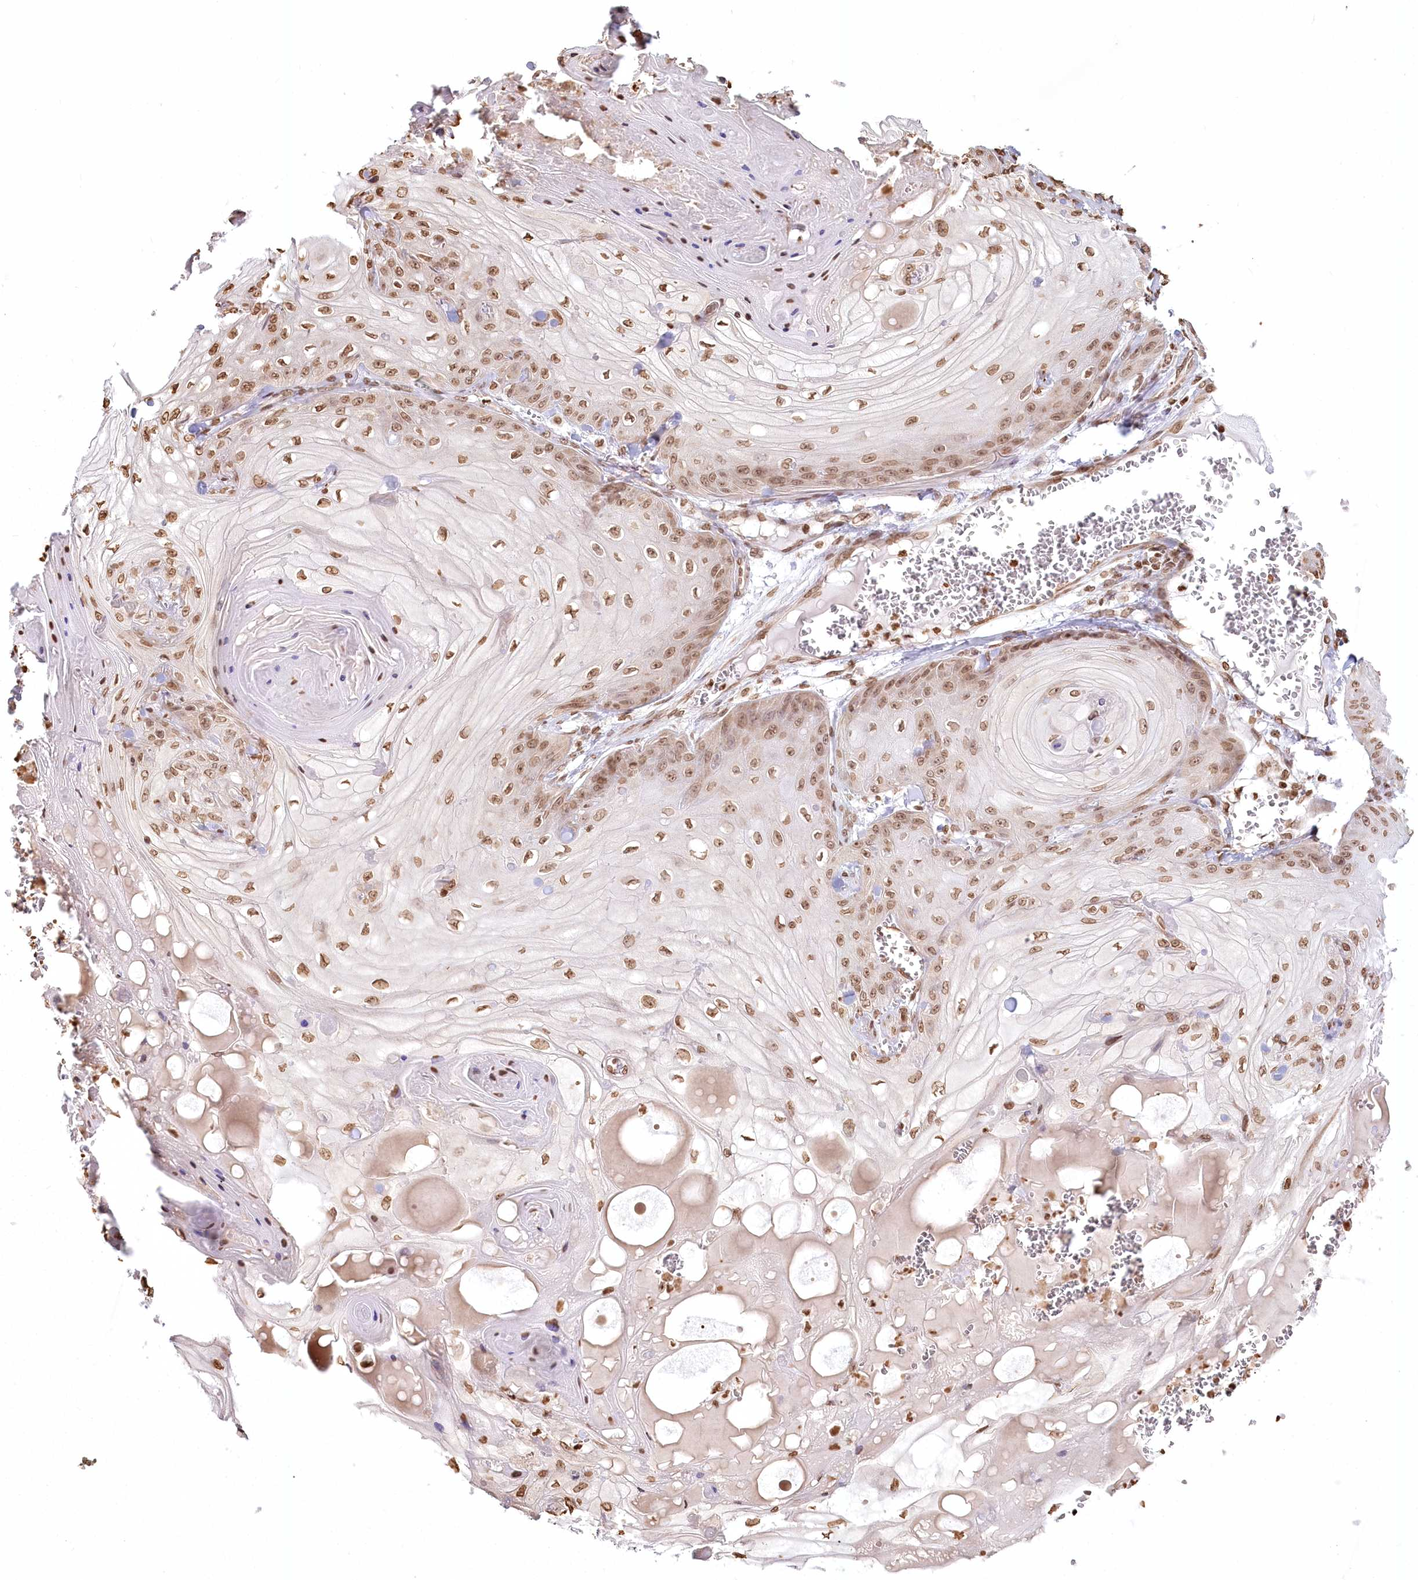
{"staining": {"intensity": "moderate", "quantity": ">75%", "location": "nuclear"}, "tissue": "skin cancer", "cell_type": "Tumor cells", "image_type": "cancer", "snomed": [{"axis": "morphology", "description": "Squamous cell carcinoma, NOS"}, {"axis": "topography", "description": "Skin"}], "caption": "Approximately >75% of tumor cells in skin cancer (squamous cell carcinoma) reveal moderate nuclear protein expression as visualized by brown immunohistochemical staining.", "gene": "FAM13A", "patient": {"sex": "male", "age": 74}}